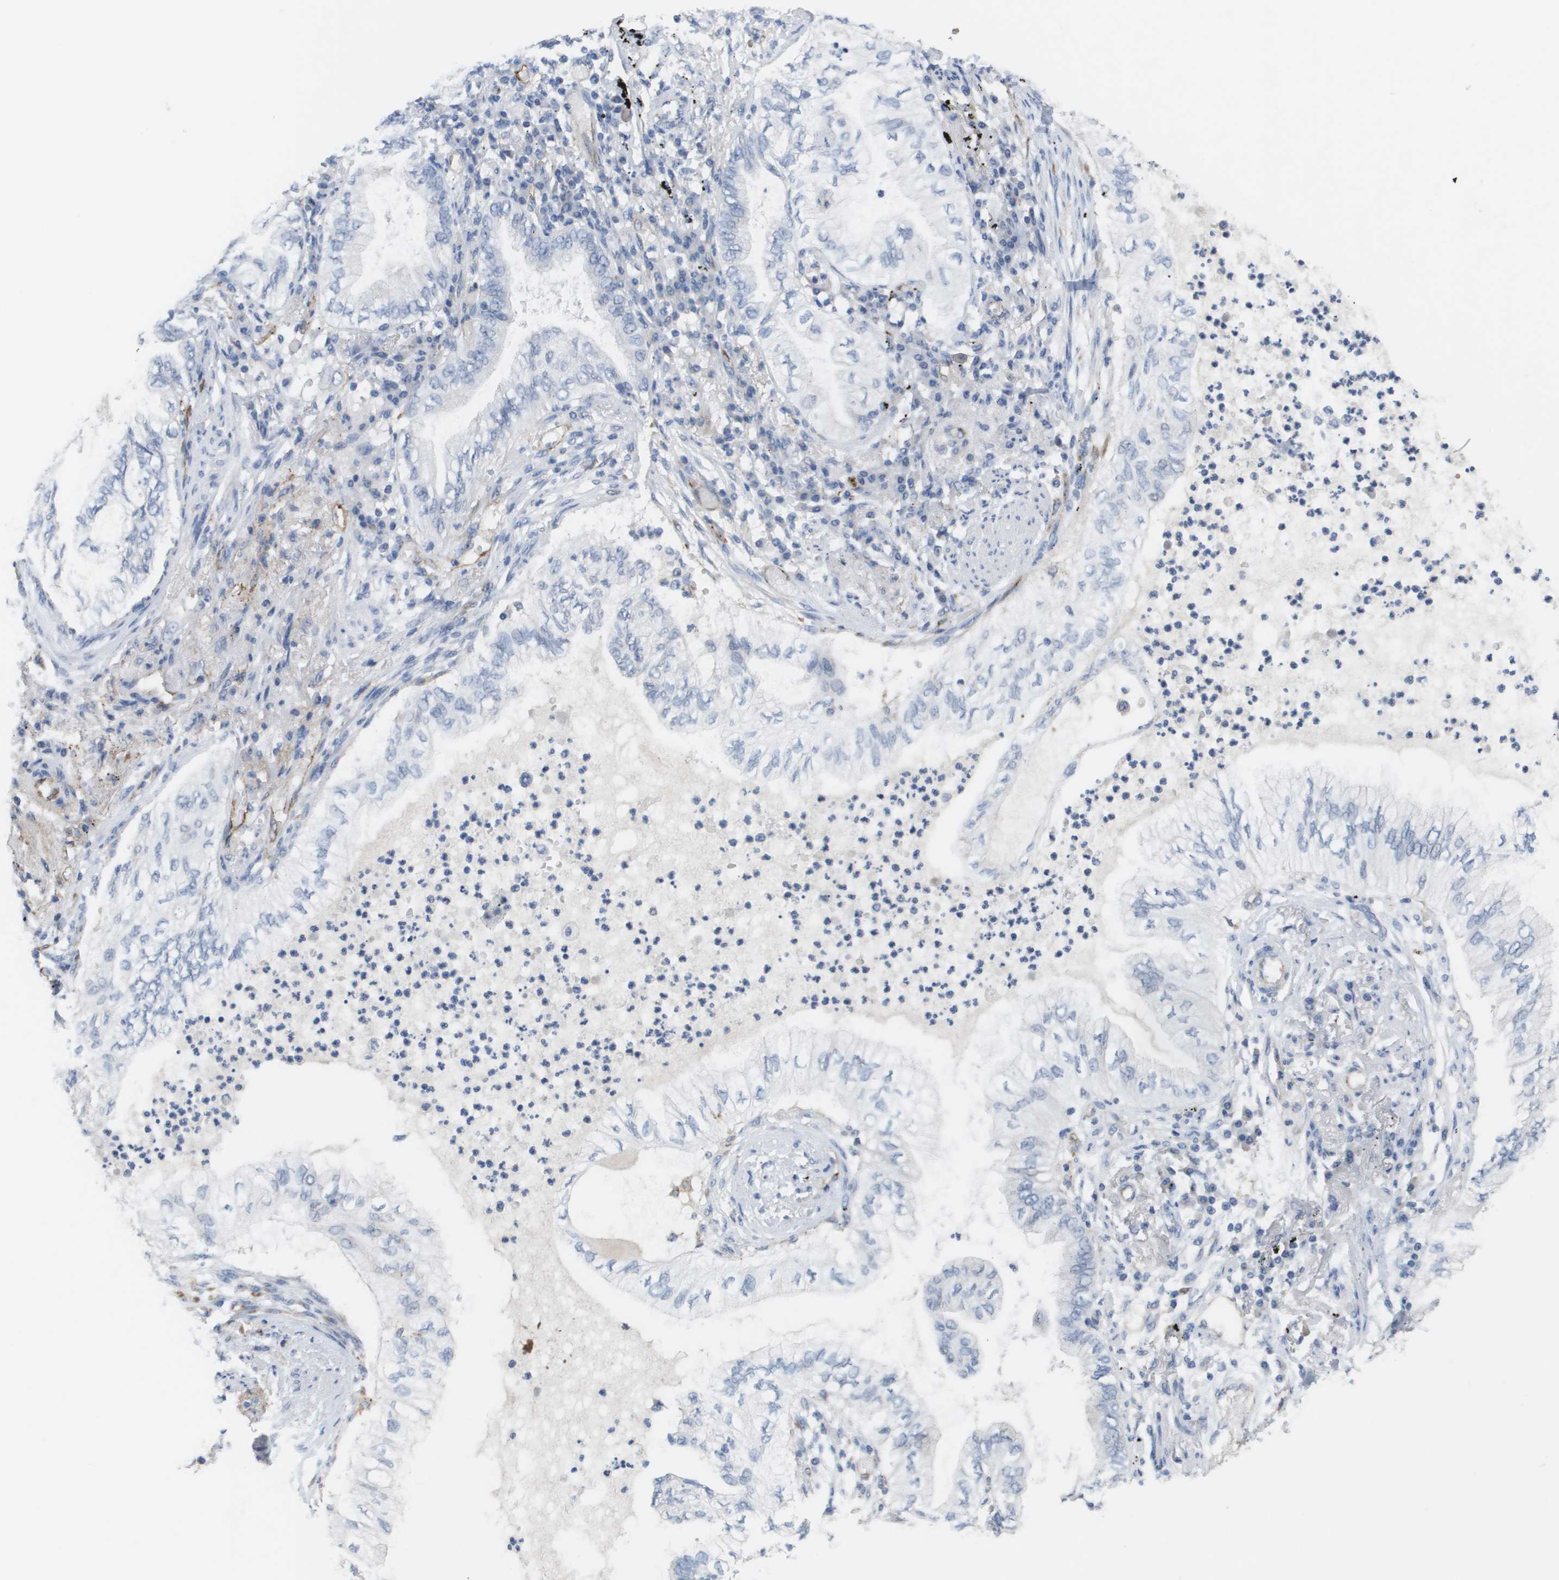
{"staining": {"intensity": "negative", "quantity": "none", "location": "none"}, "tissue": "lung cancer", "cell_type": "Tumor cells", "image_type": "cancer", "snomed": [{"axis": "morphology", "description": "Normal tissue, NOS"}, {"axis": "morphology", "description": "Adenocarcinoma, NOS"}, {"axis": "topography", "description": "Bronchus"}, {"axis": "topography", "description": "Lung"}], "caption": "Immunohistochemistry image of neoplastic tissue: lung adenocarcinoma stained with DAB (3,3'-diaminobenzidine) displays no significant protein expression in tumor cells.", "gene": "ANGPT2", "patient": {"sex": "female", "age": 70}}